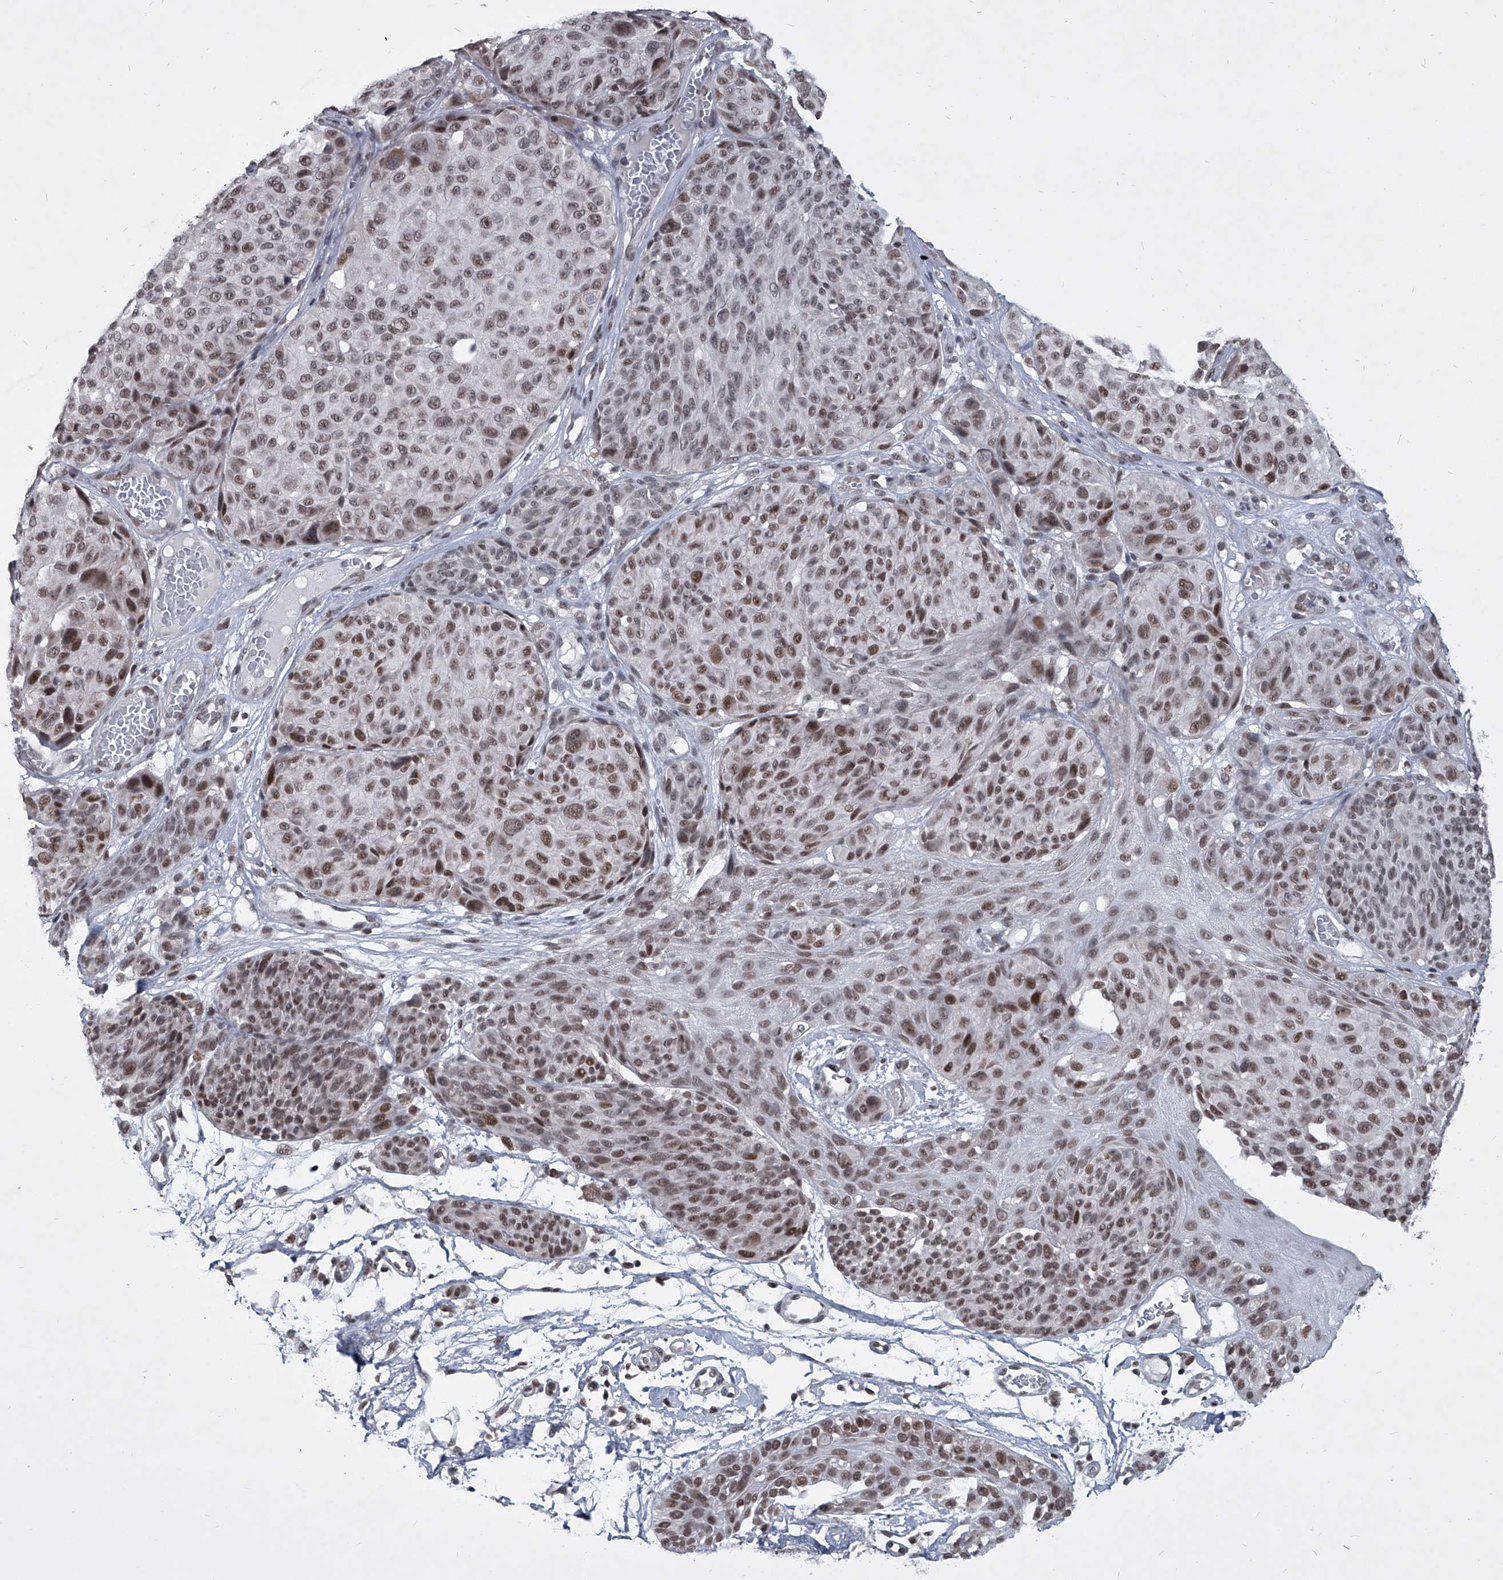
{"staining": {"intensity": "moderate", "quantity": ">75%", "location": "nuclear"}, "tissue": "melanoma", "cell_type": "Tumor cells", "image_type": "cancer", "snomed": [{"axis": "morphology", "description": "Malignant melanoma, NOS"}, {"axis": "topography", "description": "Skin"}], "caption": "Brown immunohistochemical staining in human malignant melanoma shows moderate nuclear staining in approximately >75% of tumor cells.", "gene": "PPIL4", "patient": {"sex": "male", "age": 83}}